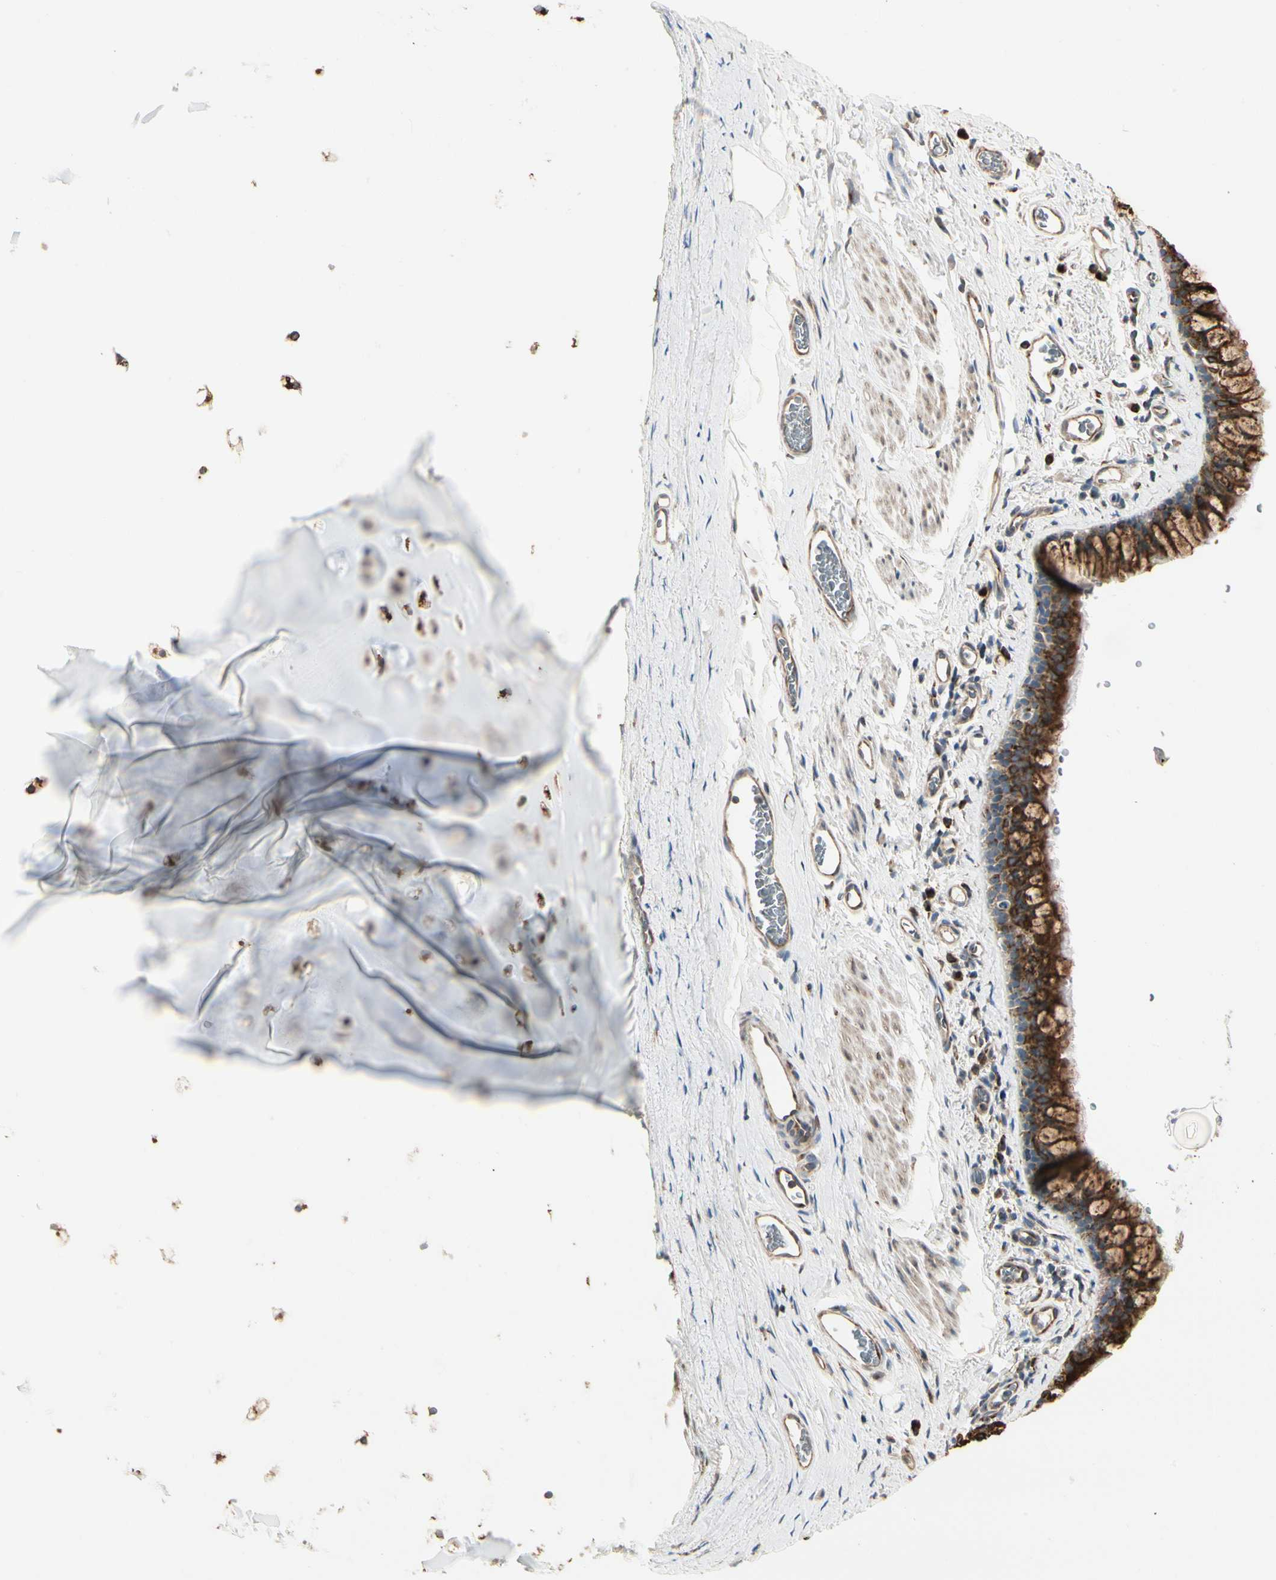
{"staining": {"intensity": "strong", "quantity": "25%-75%", "location": "cytoplasmic/membranous,nuclear"}, "tissue": "bronchus", "cell_type": "Respiratory epithelial cells", "image_type": "normal", "snomed": [{"axis": "morphology", "description": "Normal tissue, NOS"}, {"axis": "morphology", "description": "Malignant melanoma, Metastatic site"}, {"axis": "topography", "description": "Bronchus"}, {"axis": "topography", "description": "Lung"}], "caption": "Normal bronchus displays strong cytoplasmic/membranous,nuclear staining in about 25%-75% of respiratory epithelial cells, visualized by immunohistochemistry. The staining is performed using DAB (3,3'-diaminobenzidine) brown chromogen to label protein expression. The nuclei are counter-stained blue using hematoxylin.", "gene": "NUCB2", "patient": {"sex": "male", "age": 64}}